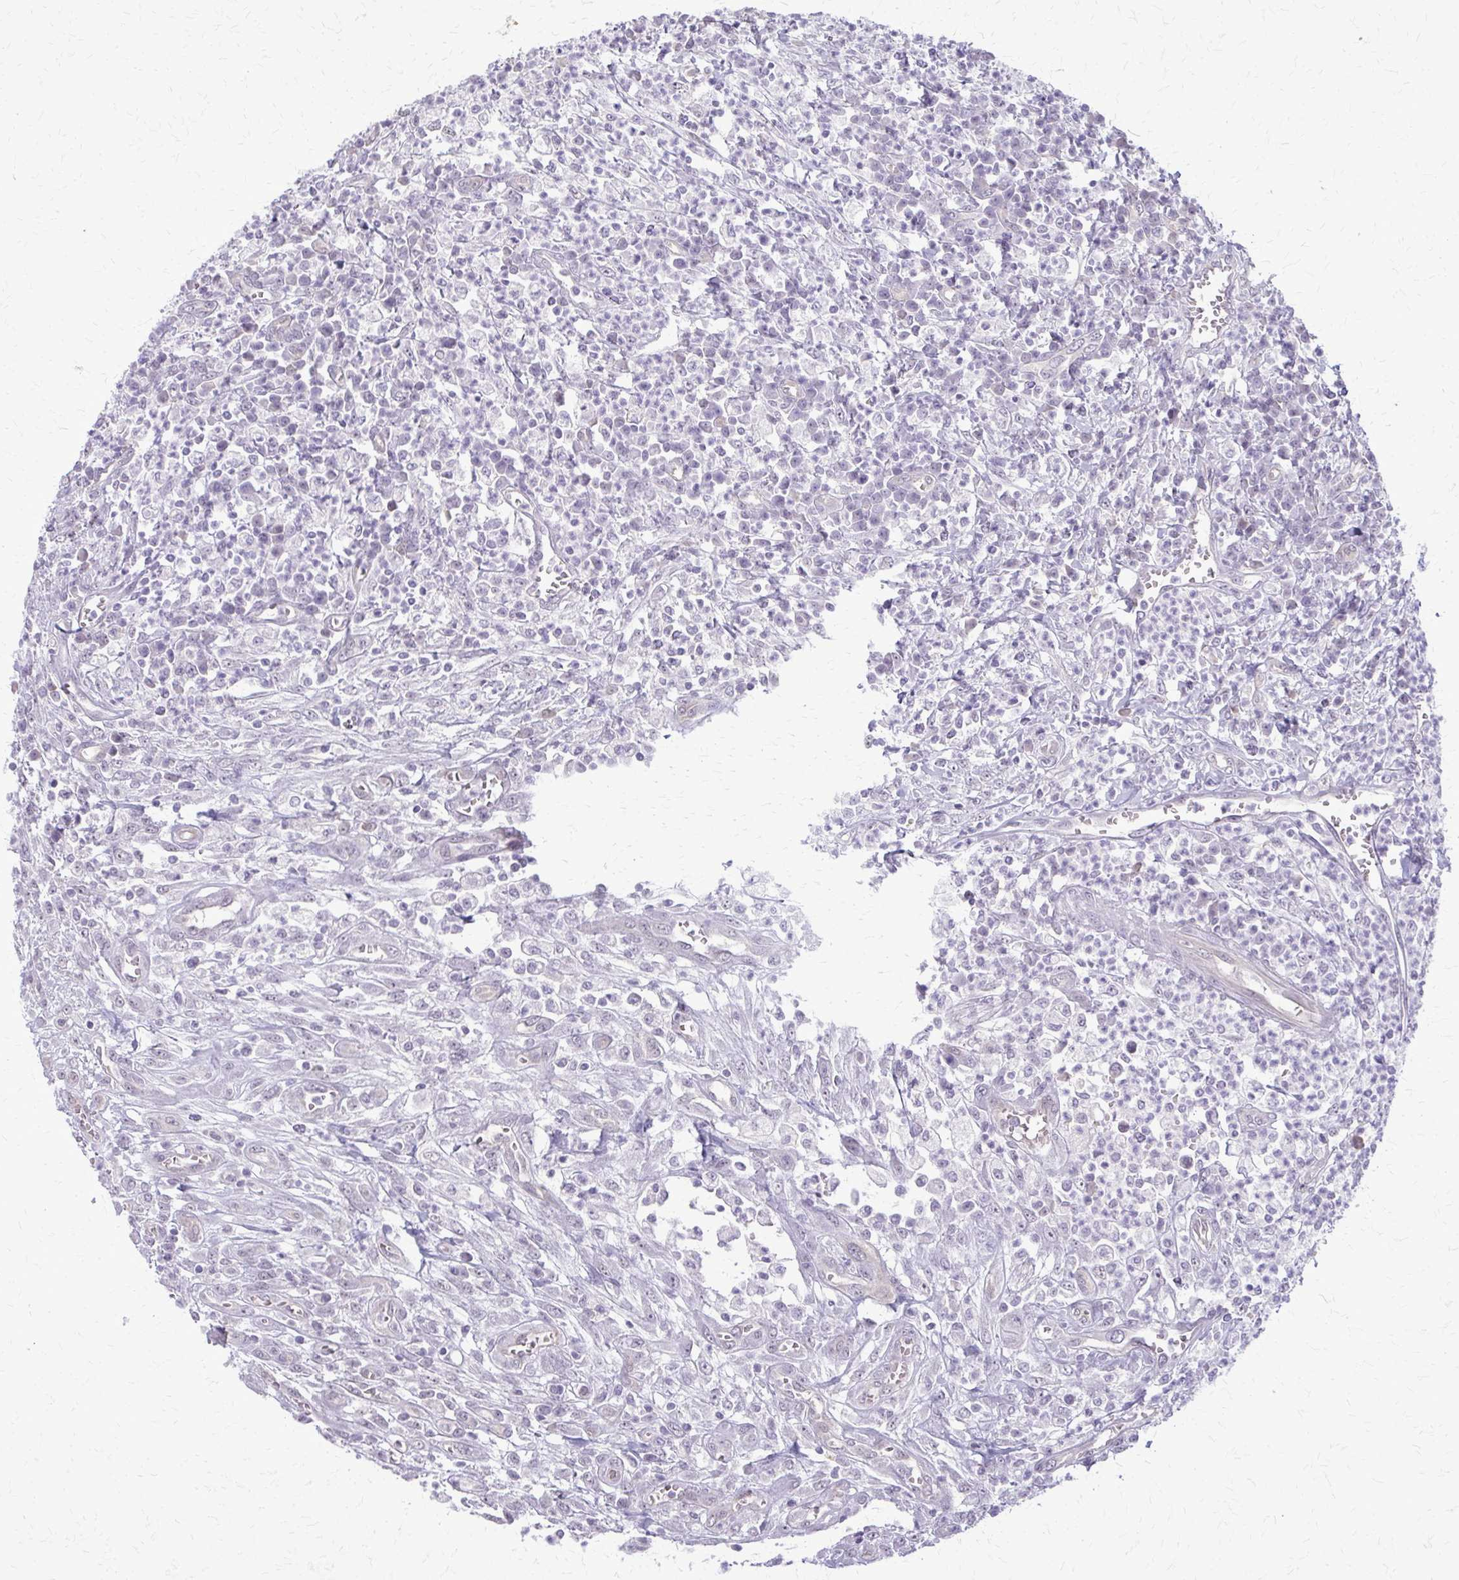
{"staining": {"intensity": "negative", "quantity": "none", "location": "none"}, "tissue": "colorectal cancer", "cell_type": "Tumor cells", "image_type": "cancer", "snomed": [{"axis": "morphology", "description": "Adenocarcinoma, NOS"}, {"axis": "topography", "description": "Colon"}], "caption": "A high-resolution micrograph shows immunohistochemistry (IHC) staining of colorectal adenocarcinoma, which reveals no significant positivity in tumor cells.", "gene": "PLCB1", "patient": {"sex": "male", "age": 65}}